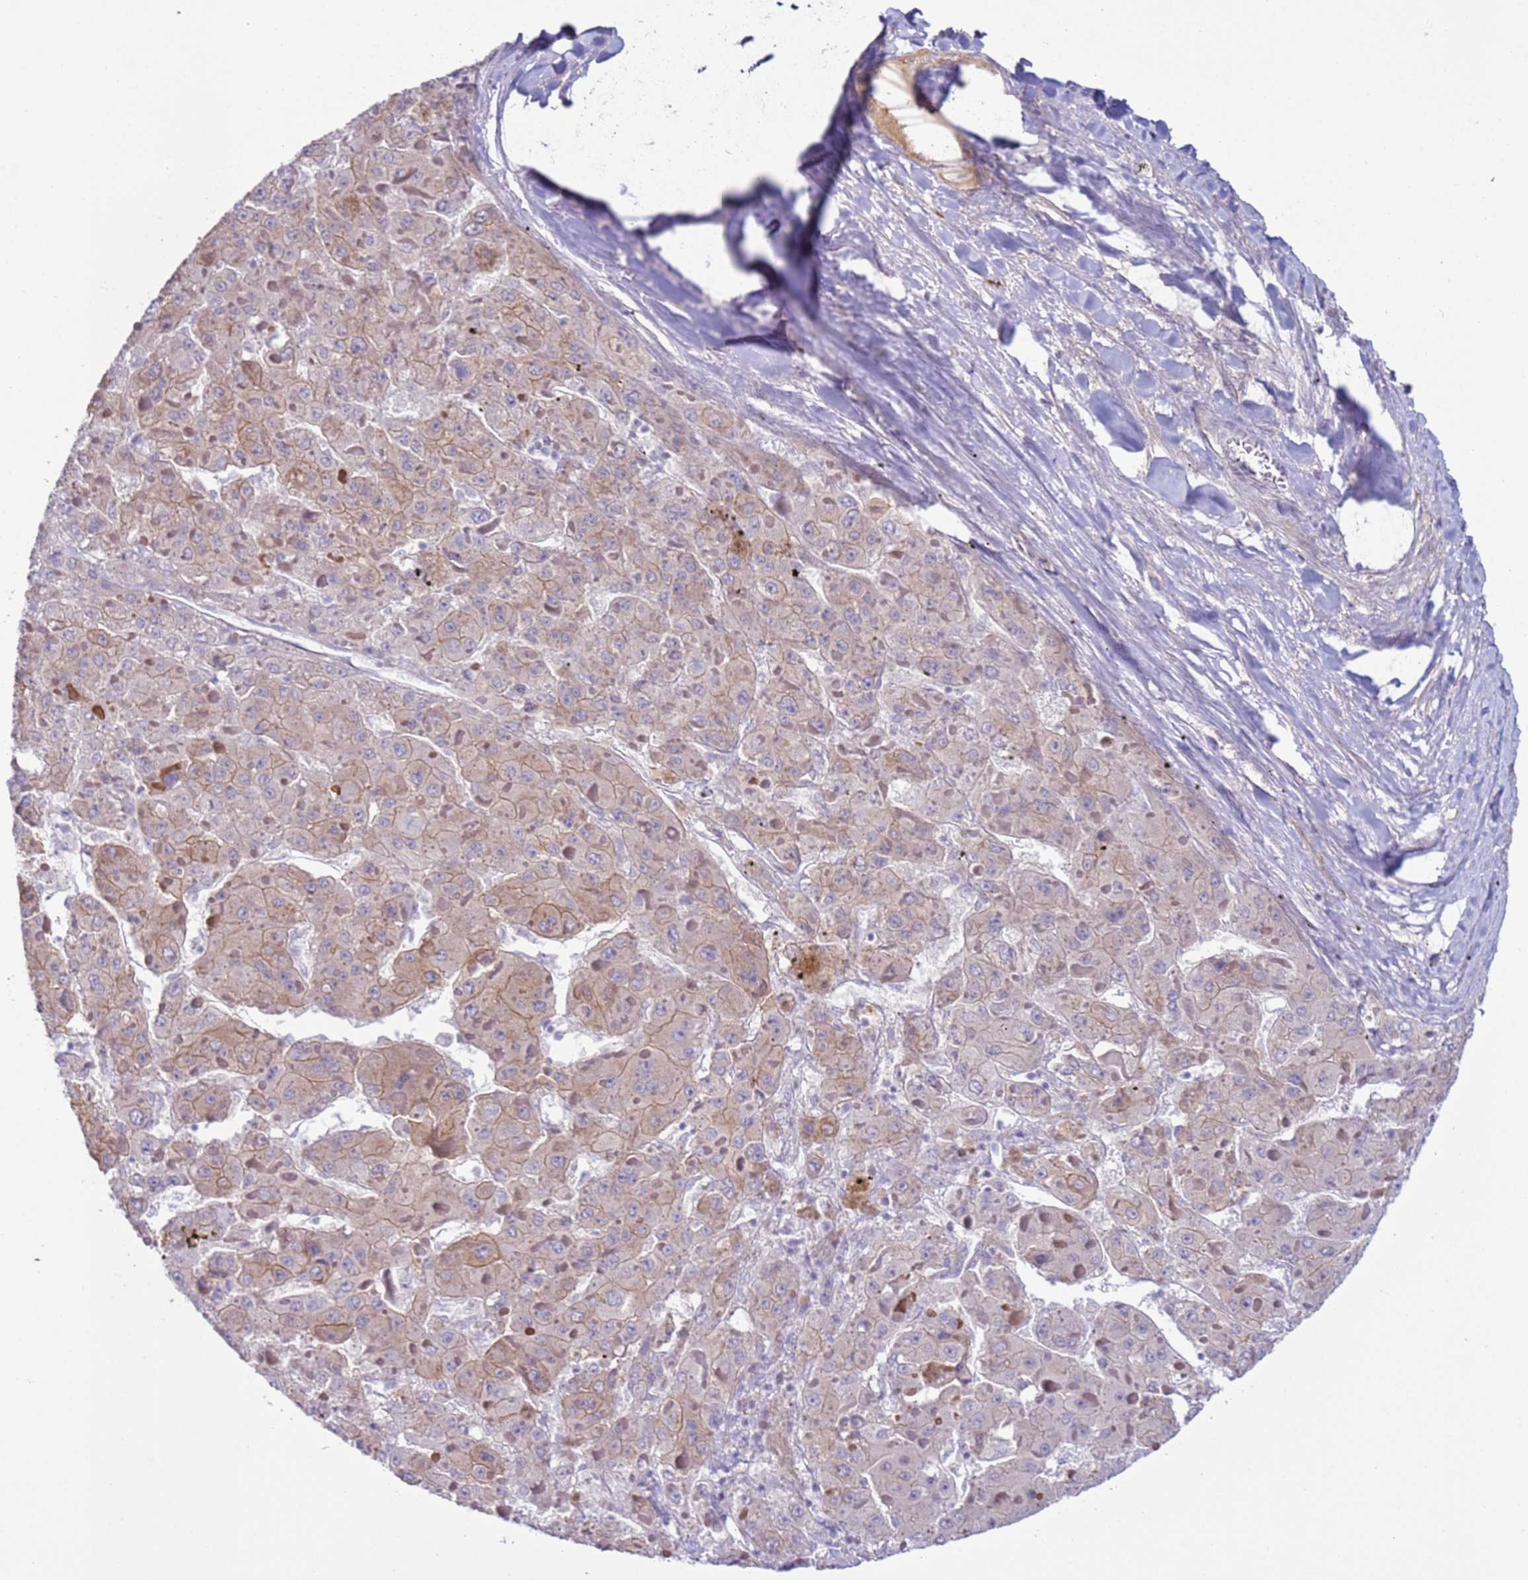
{"staining": {"intensity": "moderate", "quantity": "<25%", "location": "cytoplasmic/membranous"}, "tissue": "liver cancer", "cell_type": "Tumor cells", "image_type": "cancer", "snomed": [{"axis": "morphology", "description": "Carcinoma, Hepatocellular, NOS"}, {"axis": "topography", "description": "Liver"}], "caption": "Liver hepatocellular carcinoma stained with a brown dye demonstrates moderate cytoplasmic/membranous positive positivity in approximately <25% of tumor cells.", "gene": "NPAP1", "patient": {"sex": "female", "age": 73}}